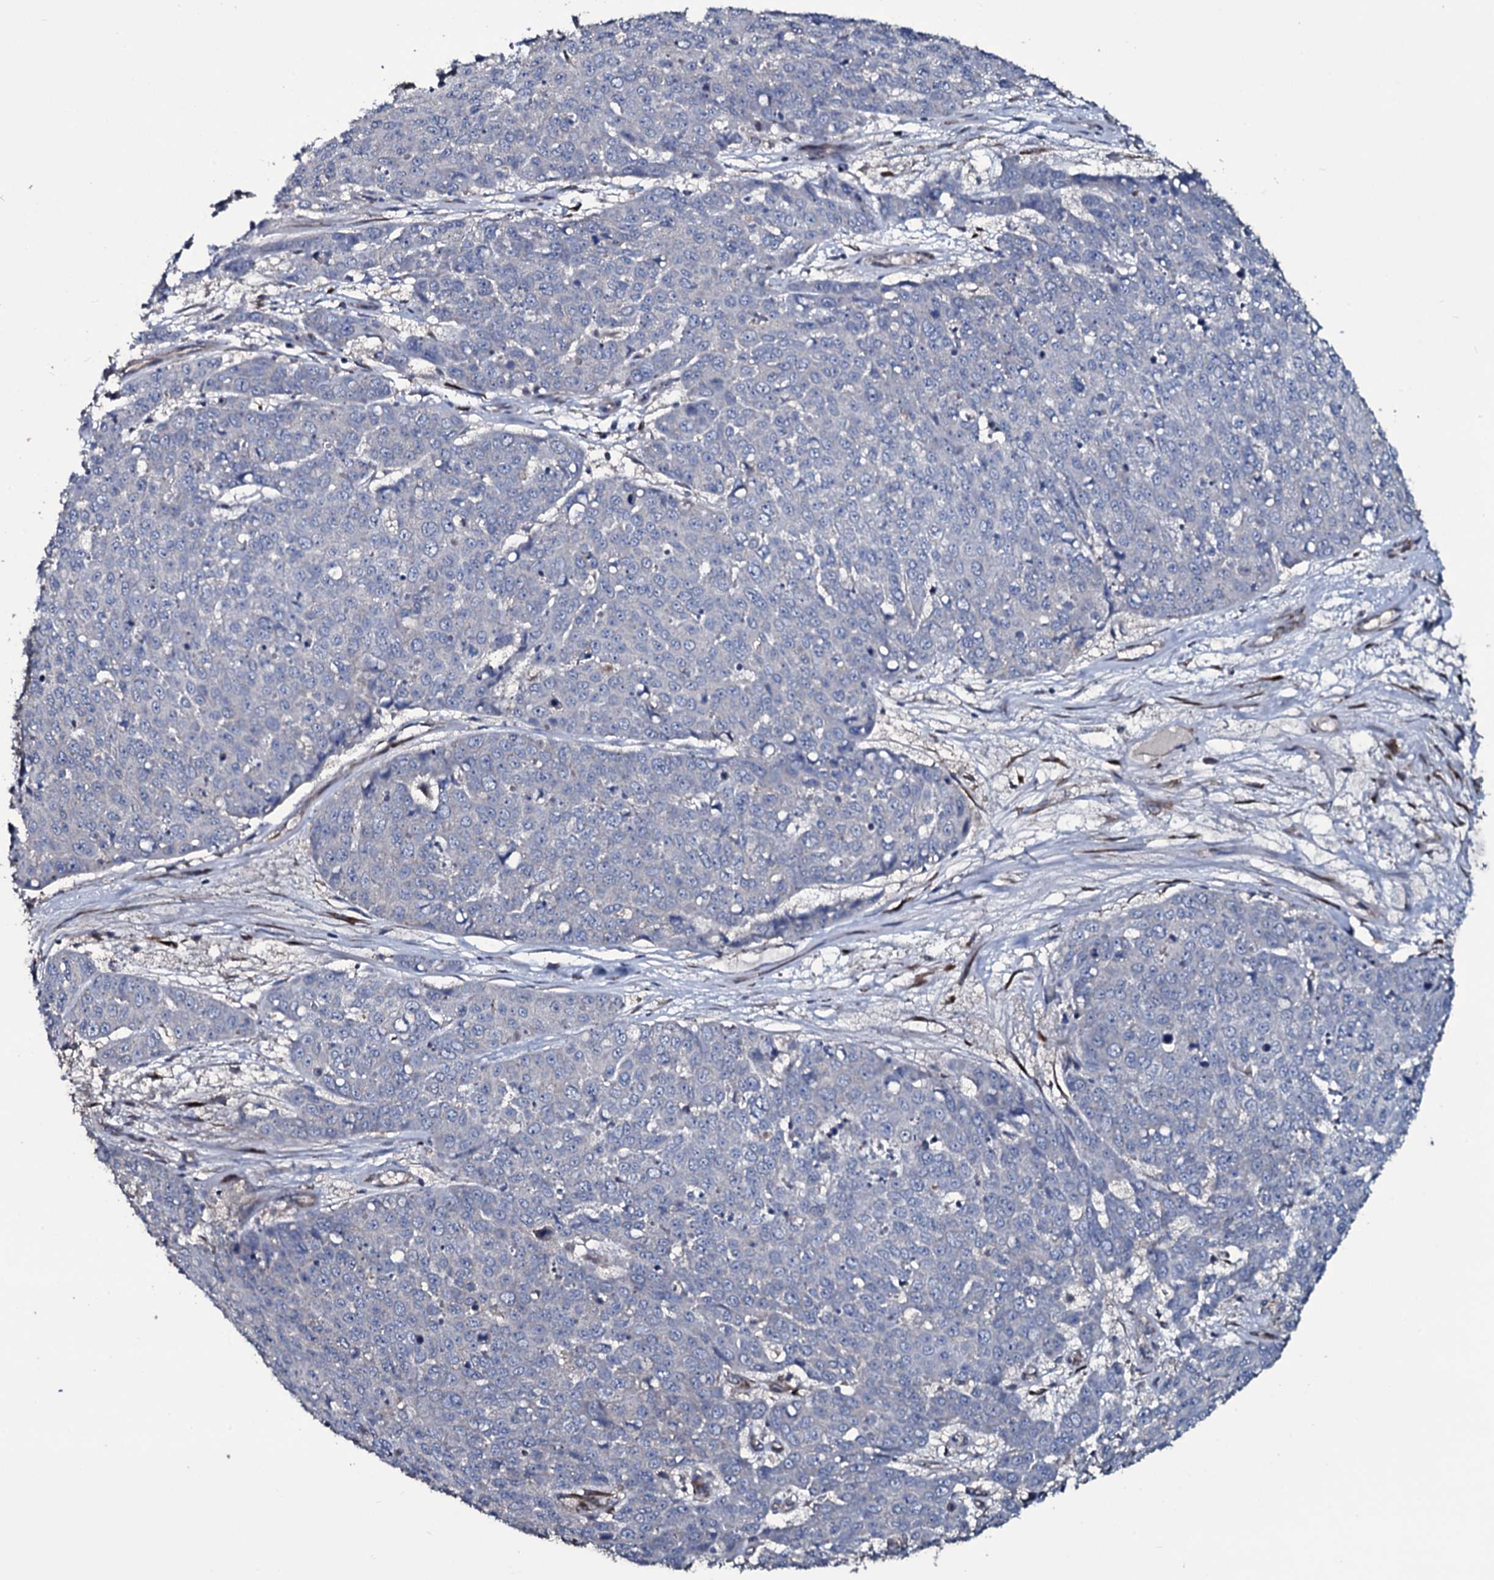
{"staining": {"intensity": "negative", "quantity": "none", "location": "none"}, "tissue": "skin cancer", "cell_type": "Tumor cells", "image_type": "cancer", "snomed": [{"axis": "morphology", "description": "Squamous cell carcinoma, NOS"}, {"axis": "topography", "description": "Skin"}], "caption": "Immunohistochemical staining of human skin squamous cell carcinoma demonstrates no significant positivity in tumor cells.", "gene": "WIPF3", "patient": {"sex": "male", "age": 71}}